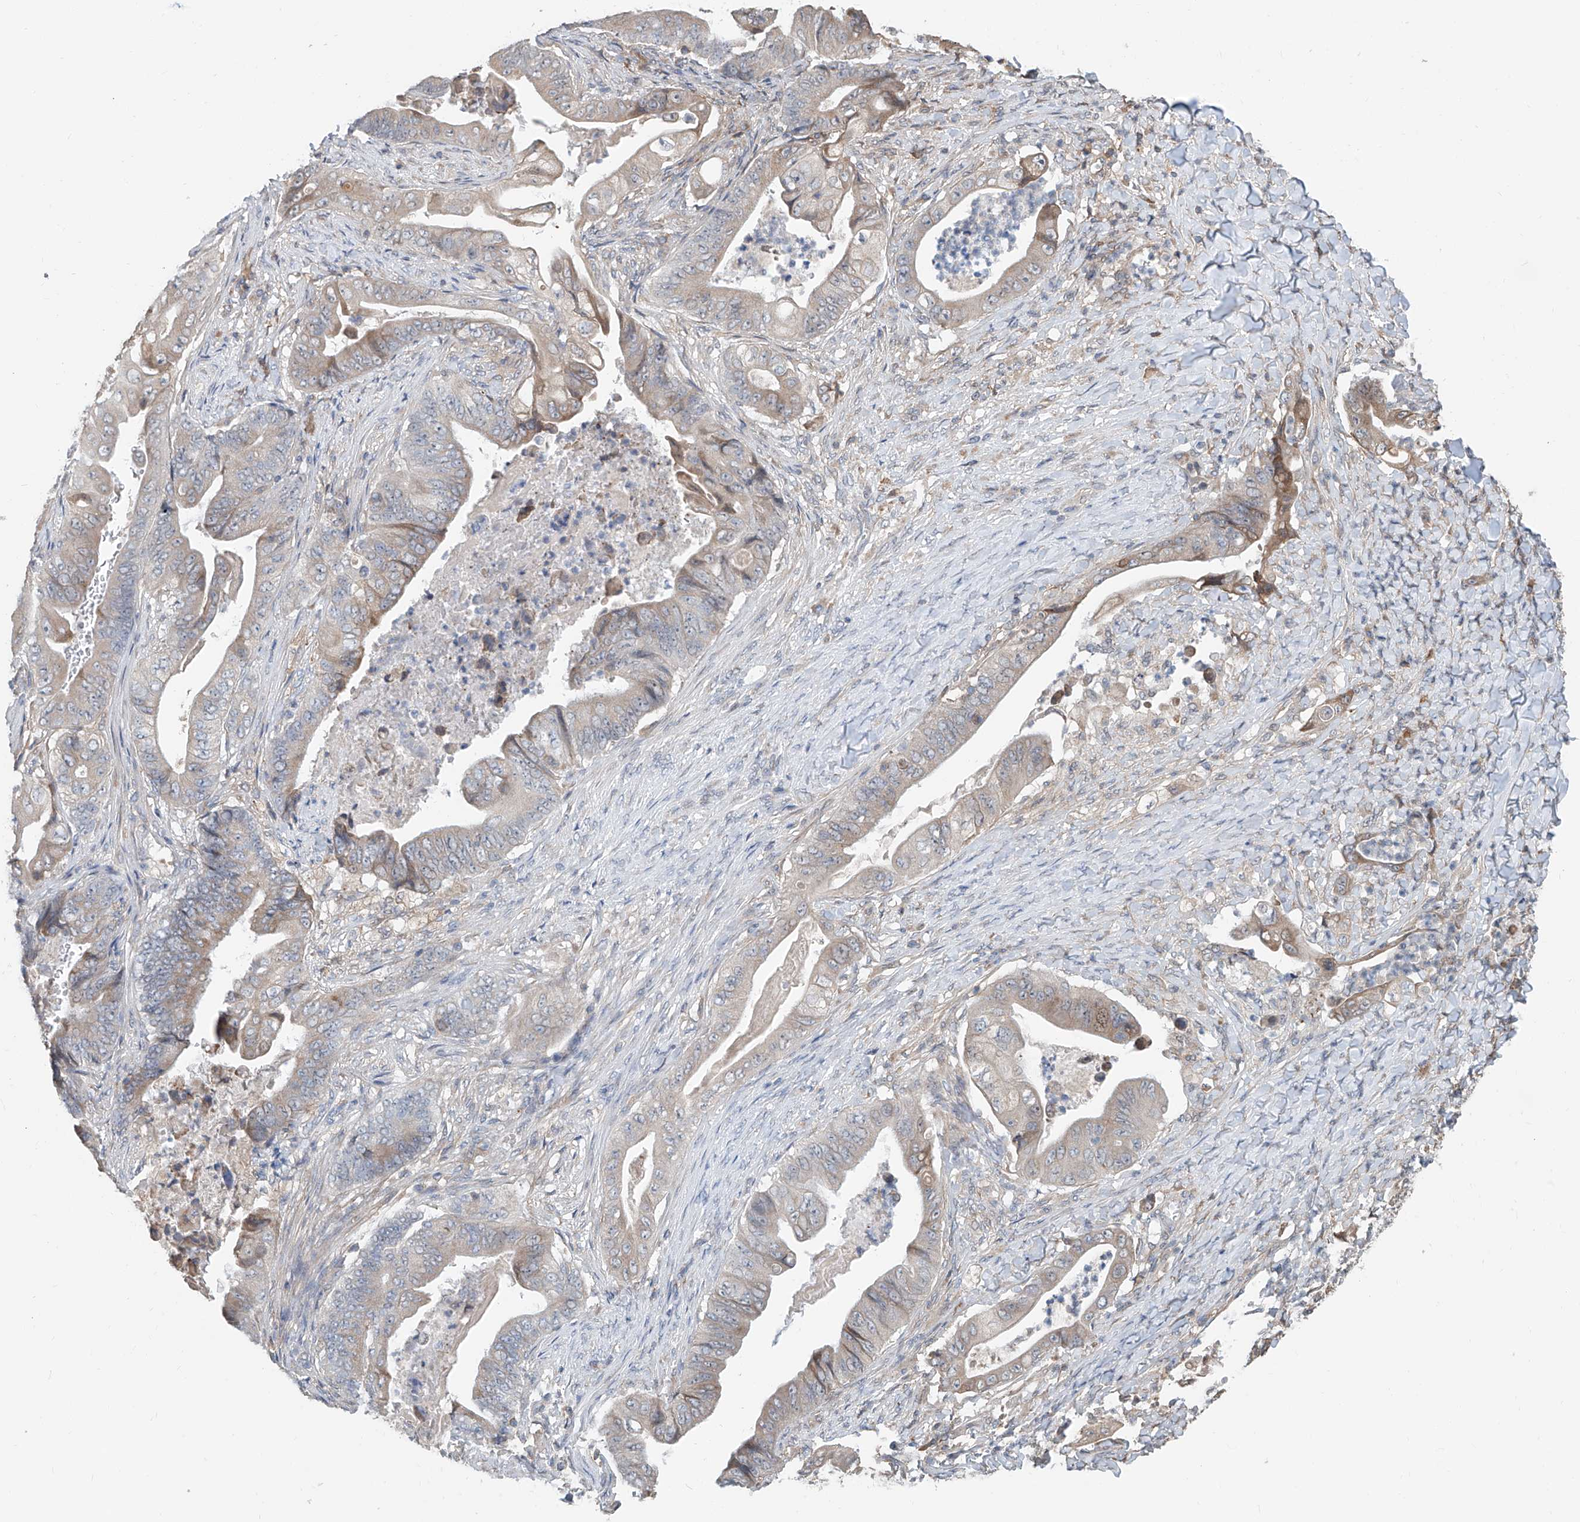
{"staining": {"intensity": "weak", "quantity": "25%-75%", "location": "cytoplasmic/membranous"}, "tissue": "stomach cancer", "cell_type": "Tumor cells", "image_type": "cancer", "snomed": [{"axis": "morphology", "description": "Adenocarcinoma, NOS"}, {"axis": "topography", "description": "Stomach"}], "caption": "Immunohistochemical staining of human stomach cancer (adenocarcinoma) demonstrates low levels of weak cytoplasmic/membranous protein staining in approximately 25%-75% of tumor cells.", "gene": "KCNK10", "patient": {"sex": "female", "age": 73}}